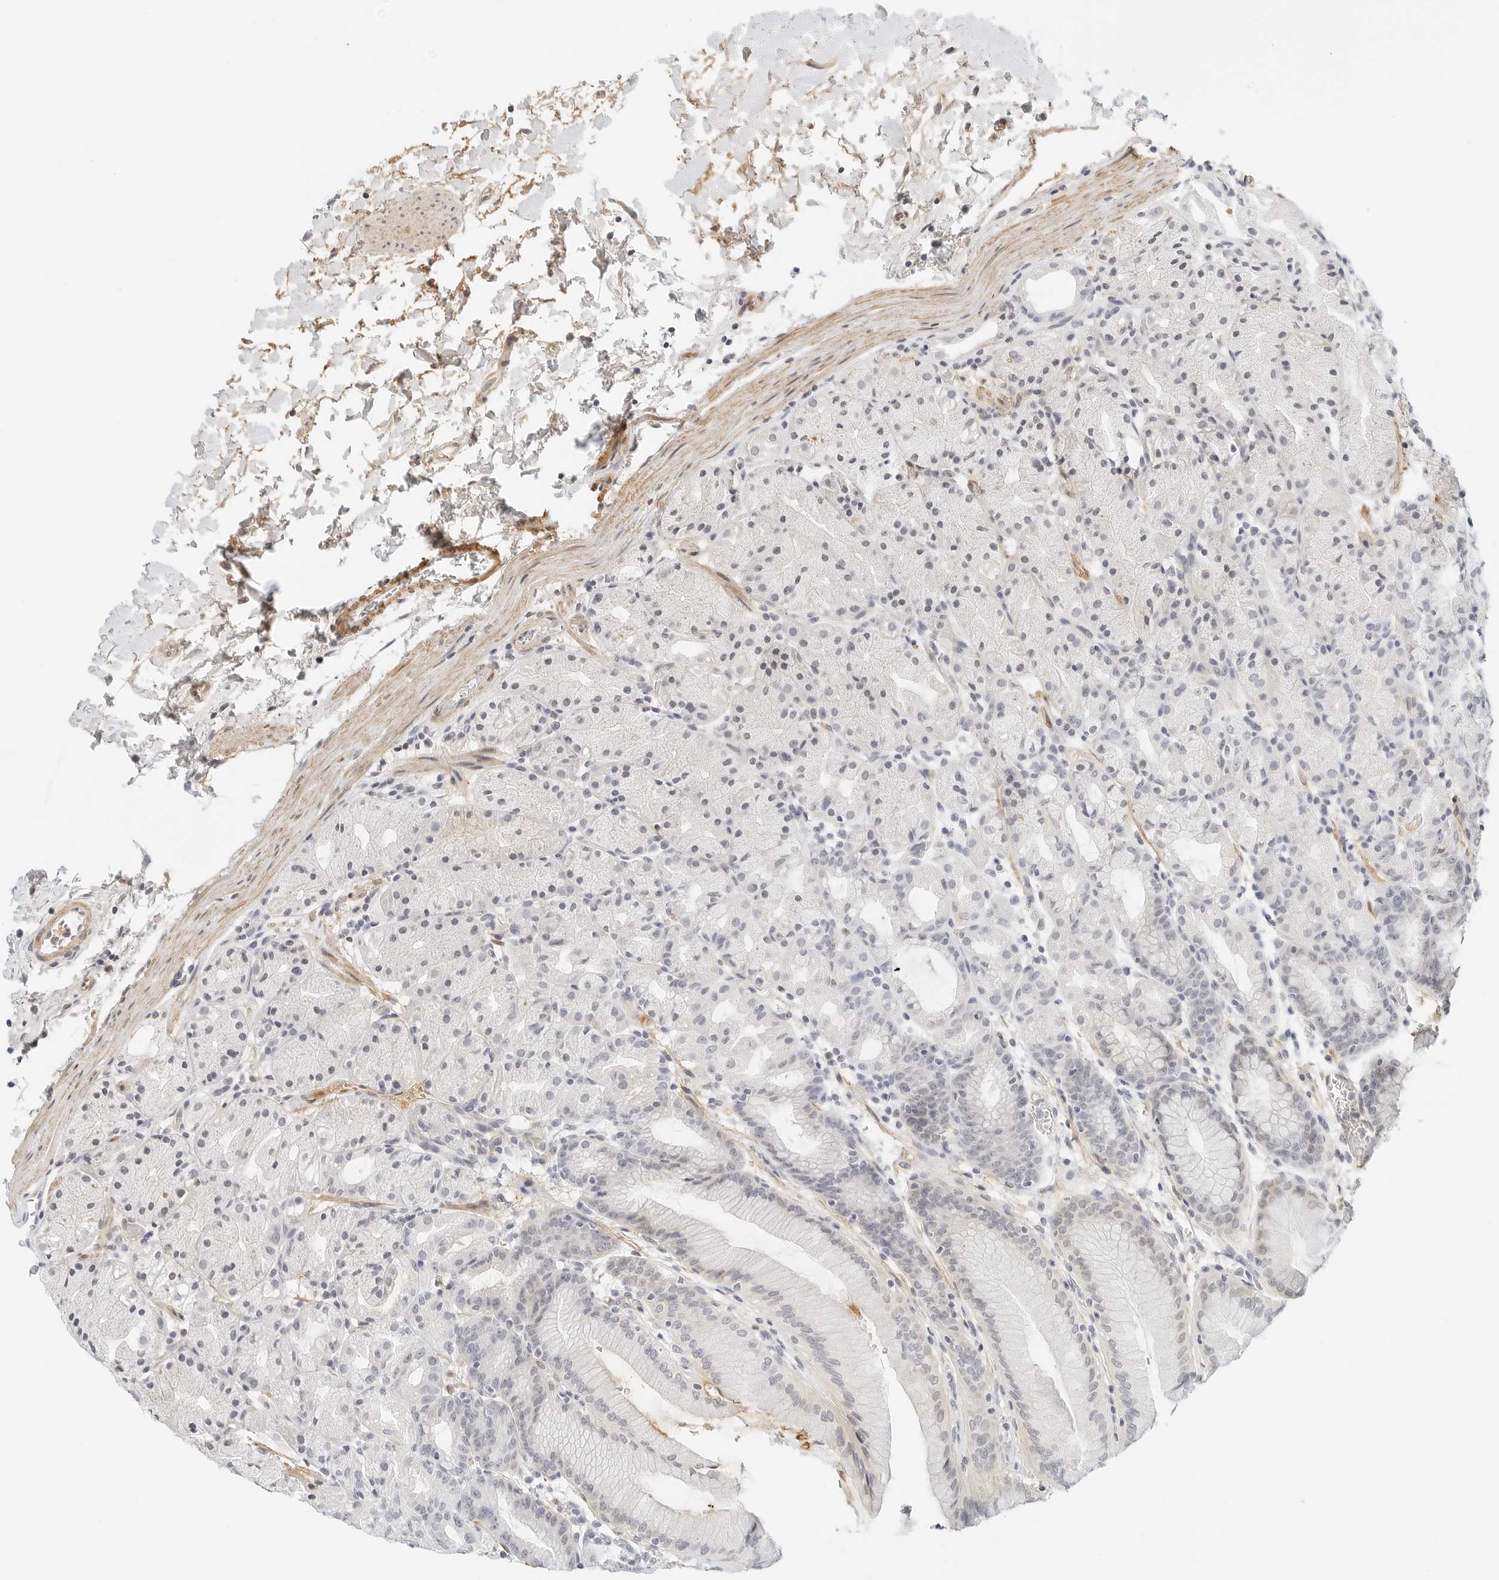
{"staining": {"intensity": "negative", "quantity": "none", "location": "none"}, "tissue": "stomach", "cell_type": "Glandular cells", "image_type": "normal", "snomed": [{"axis": "morphology", "description": "Normal tissue, NOS"}, {"axis": "topography", "description": "Stomach, upper"}], "caption": "Immunohistochemical staining of unremarkable stomach shows no significant positivity in glandular cells. (Immunohistochemistry, brightfield microscopy, high magnification).", "gene": "PKDCC", "patient": {"sex": "male", "age": 48}}